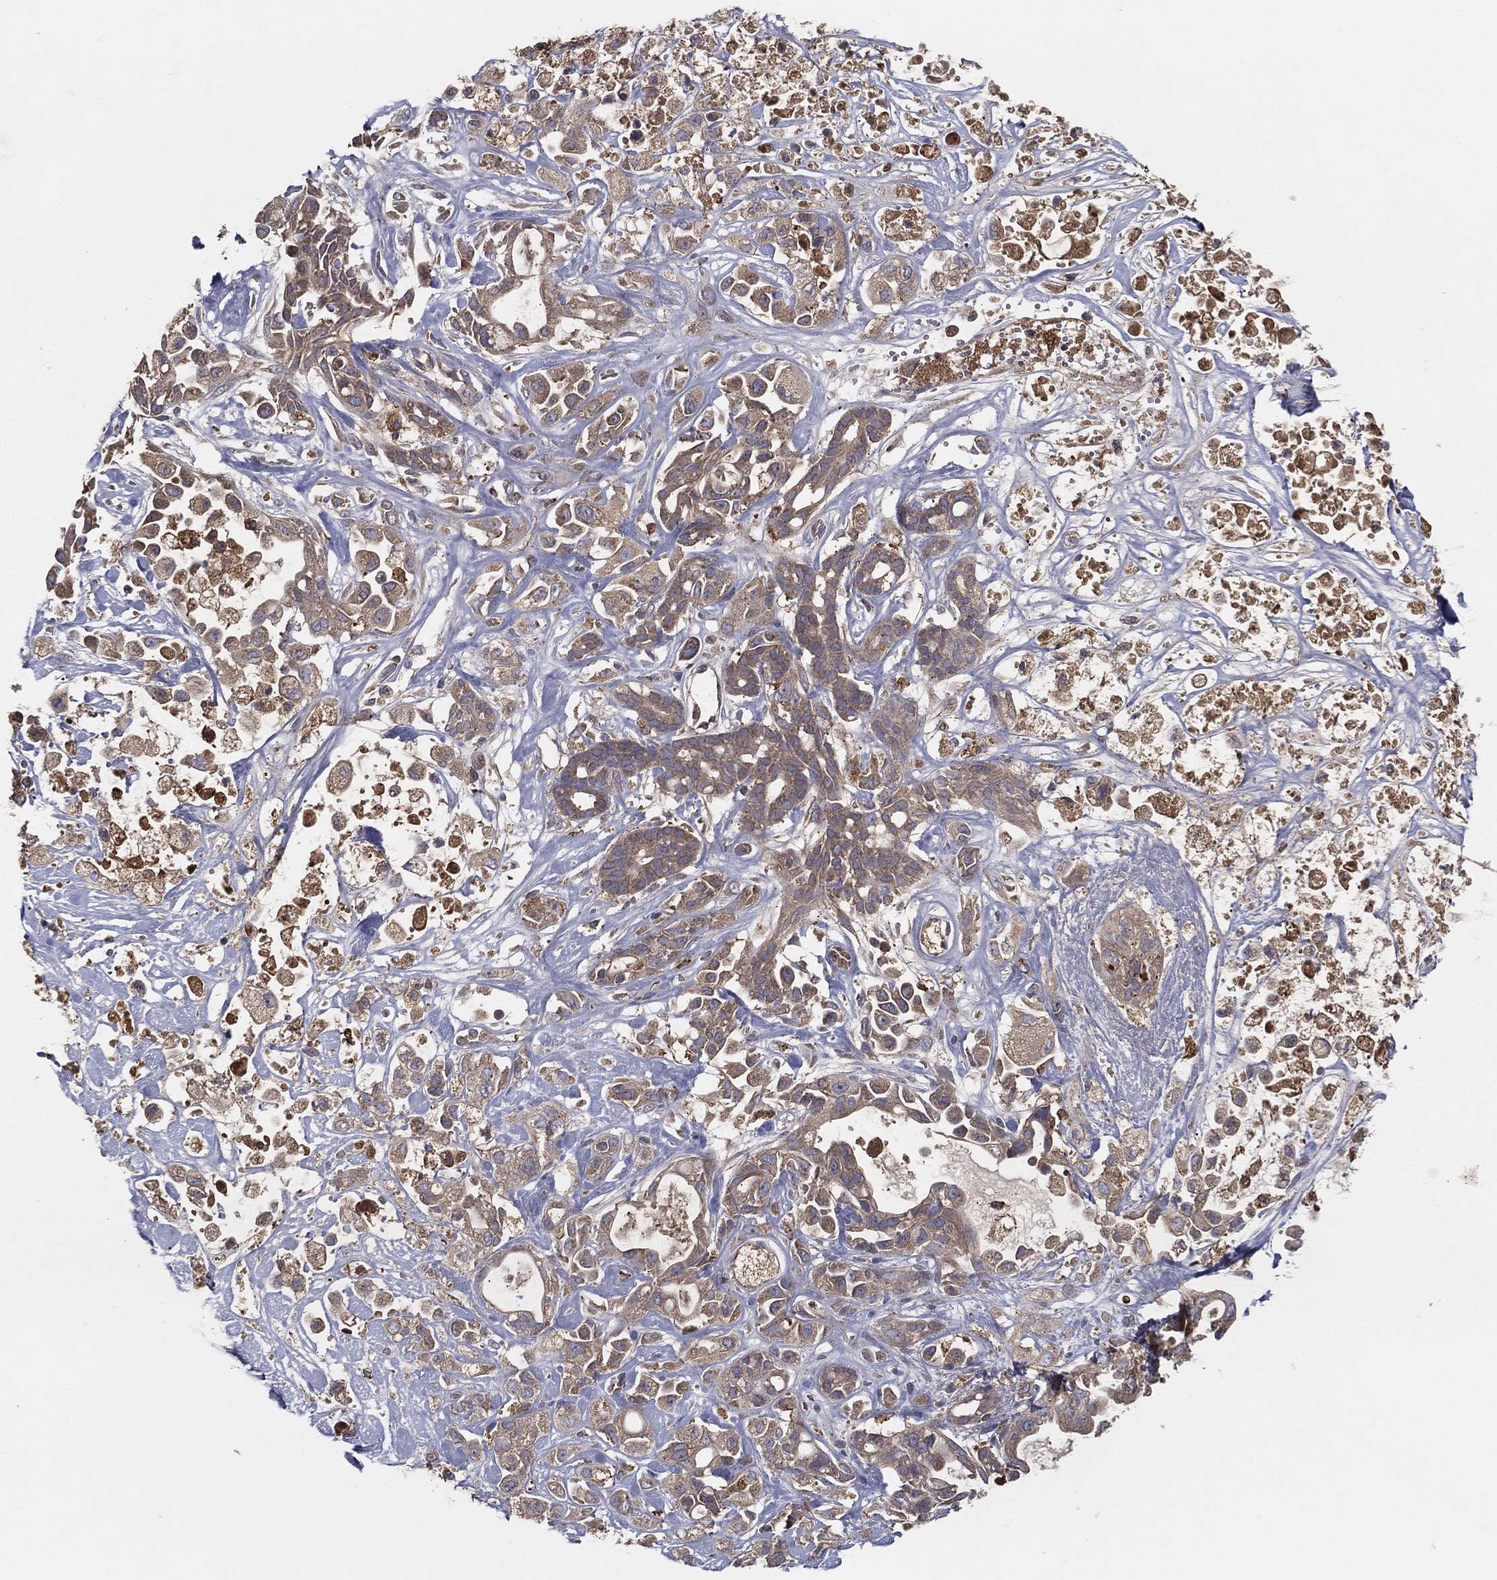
{"staining": {"intensity": "weak", "quantity": "25%-75%", "location": "cytoplasmic/membranous"}, "tissue": "pancreatic cancer", "cell_type": "Tumor cells", "image_type": "cancer", "snomed": [{"axis": "morphology", "description": "Adenocarcinoma, NOS"}, {"axis": "topography", "description": "Pancreas"}], "caption": "Weak cytoplasmic/membranous protein expression is present in about 25%-75% of tumor cells in pancreatic adenocarcinoma.", "gene": "MT-ND1", "patient": {"sex": "male", "age": 44}}